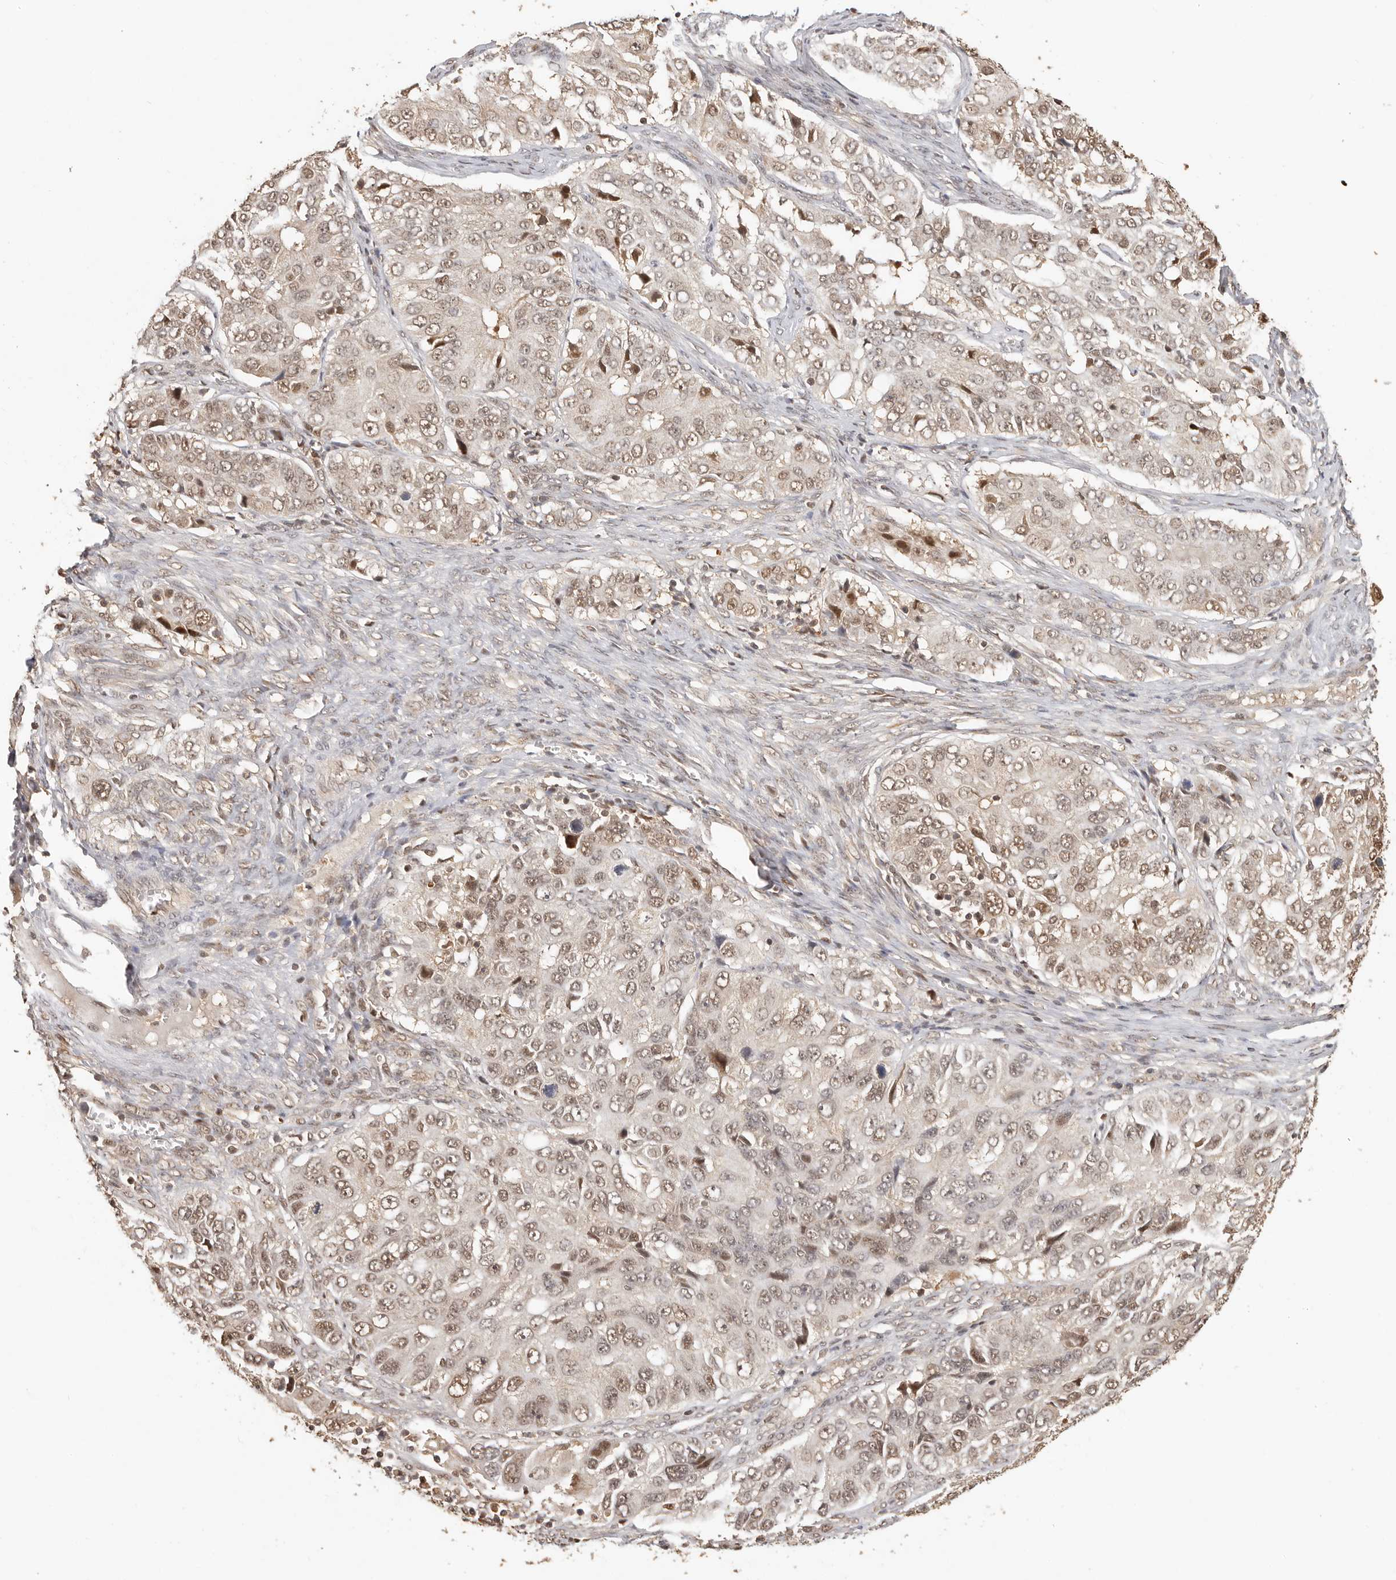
{"staining": {"intensity": "moderate", "quantity": ">75%", "location": "nuclear"}, "tissue": "ovarian cancer", "cell_type": "Tumor cells", "image_type": "cancer", "snomed": [{"axis": "morphology", "description": "Carcinoma, endometroid"}, {"axis": "topography", "description": "Ovary"}], "caption": "Immunohistochemical staining of human ovarian cancer (endometroid carcinoma) displays medium levels of moderate nuclear protein positivity in about >75% of tumor cells. The protein is stained brown, and the nuclei are stained in blue (DAB (3,3'-diaminobenzidine) IHC with brightfield microscopy, high magnification).", "gene": "PSMA5", "patient": {"sex": "female", "age": 51}}